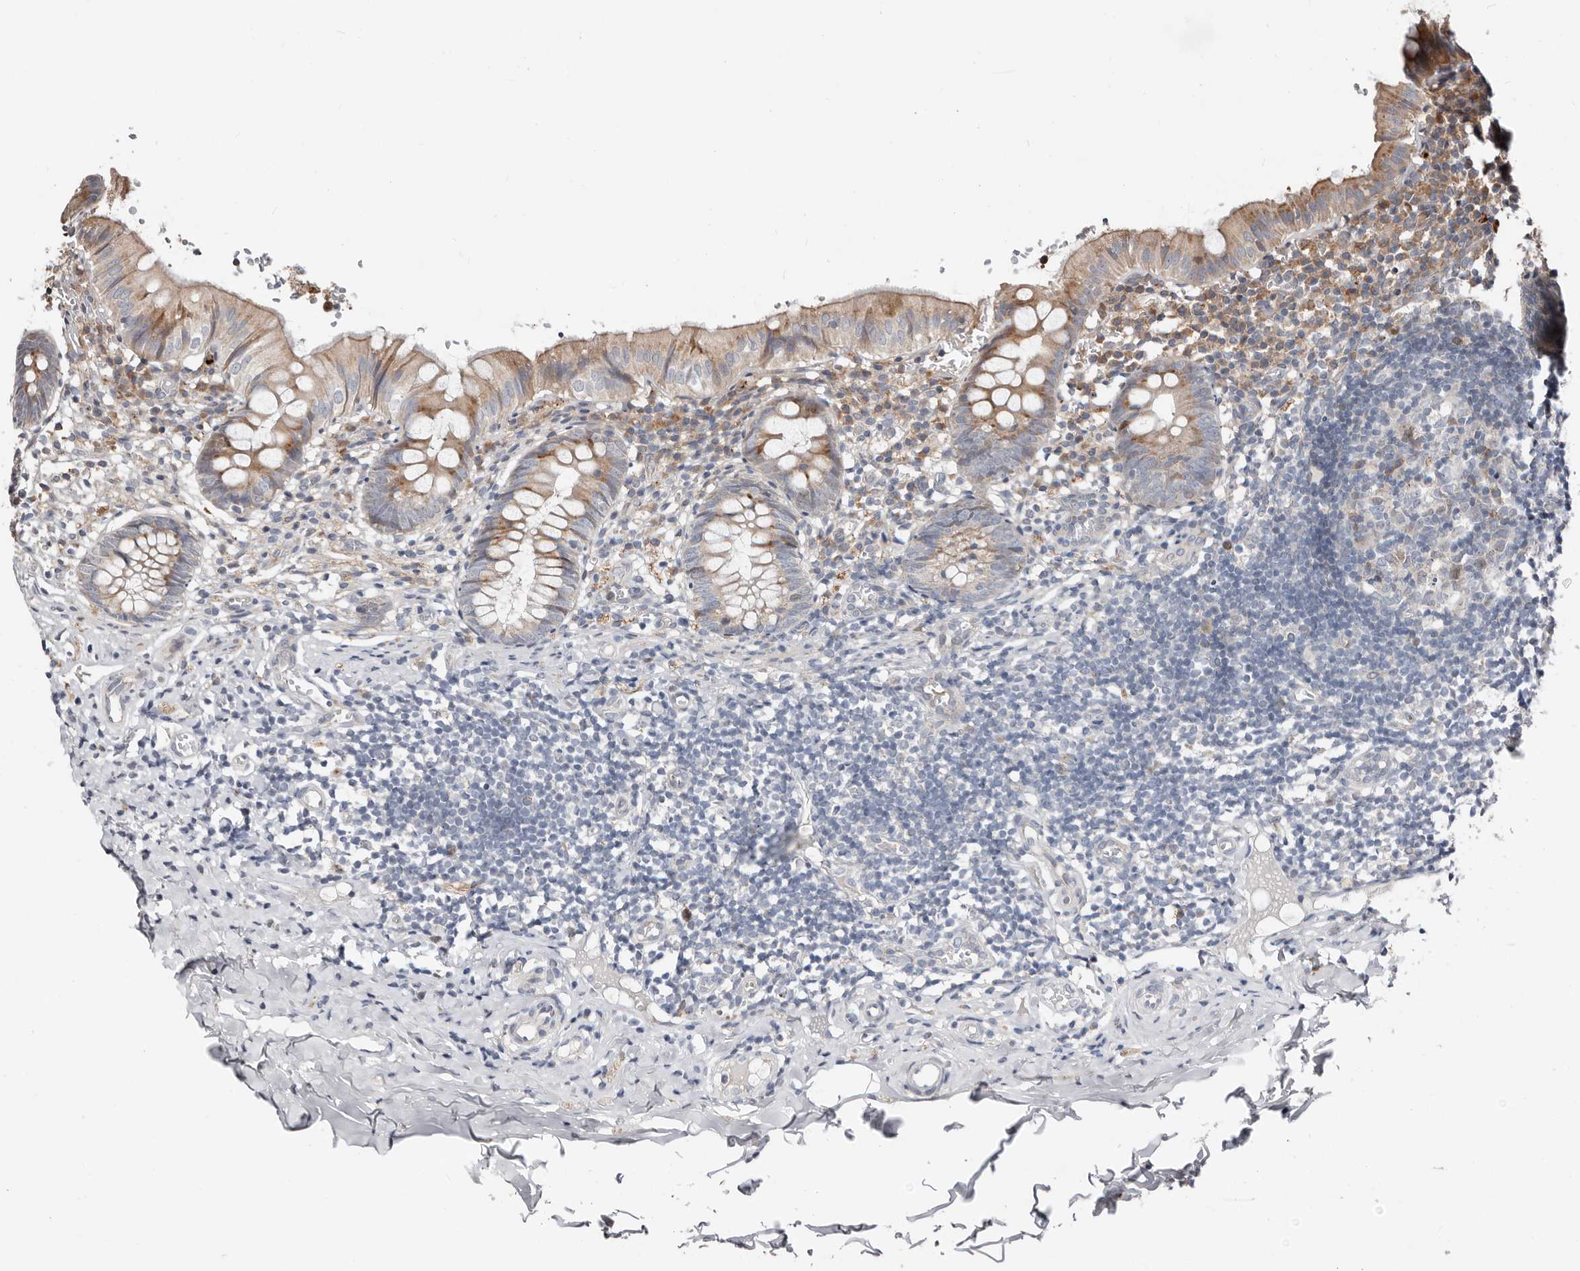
{"staining": {"intensity": "moderate", "quantity": ">75%", "location": "cytoplasmic/membranous"}, "tissue": "appendix", "cell_type": "Glandular cells", "image_type": "normal", "snomed": [{"axis": "morphology", "description": "Normal tissue, NOS"}, {"axis": "topography", "description": "Appendix"}], "caption": "A micrograph showing moderate cytoplasmic/membranous positivity in about >75% of glandular cells in normal appendix, as visualized by brown immunohistochemical staining.", "gene": "SMYD4", "patient": {"sex": "male", "age": 8}}